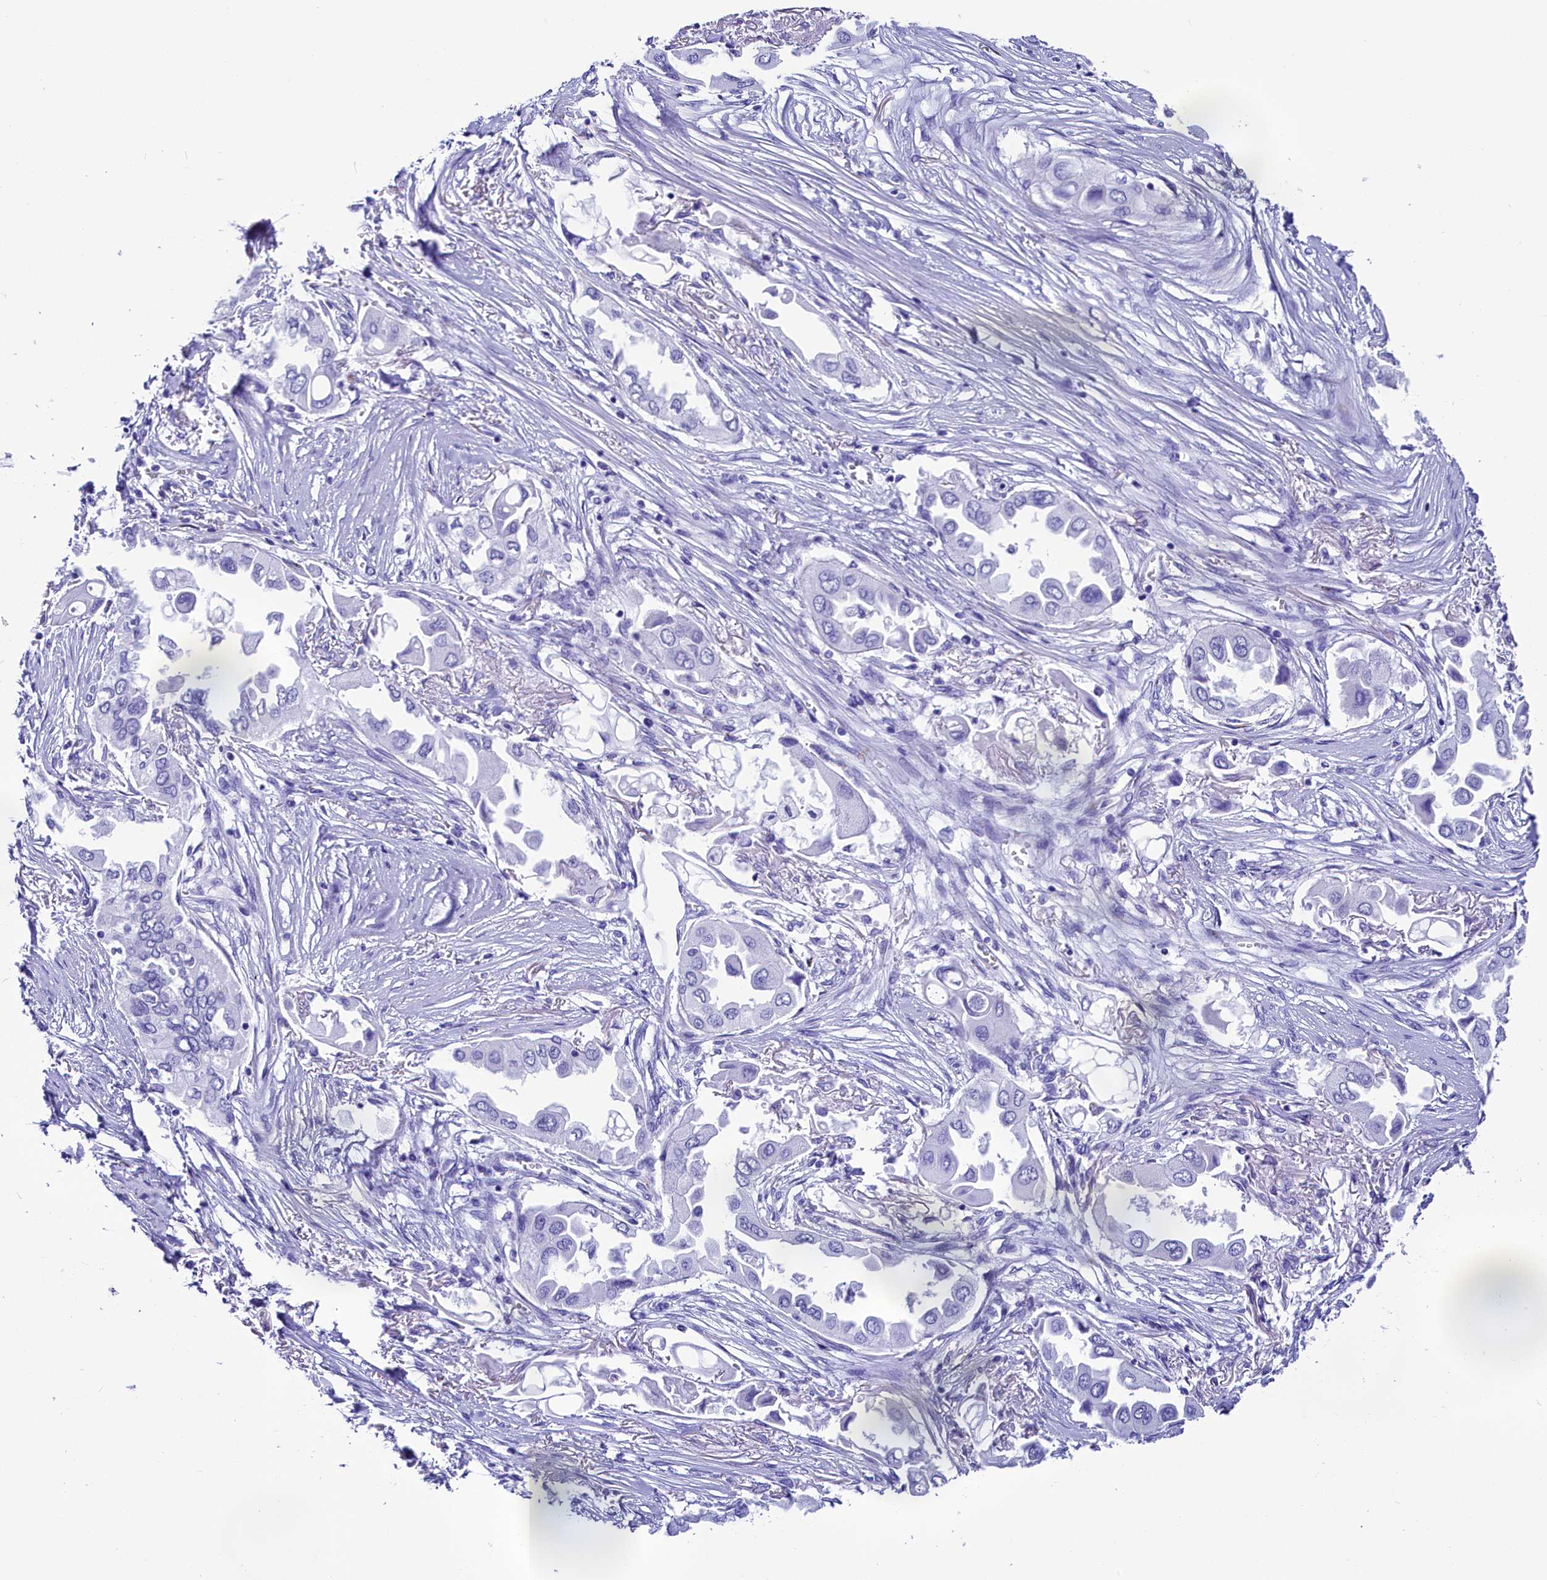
{"staining": {"intensity": "negative", "quantity": "none", "location": "none"}, "tissue": "lung cancer", "cell_type": "Tumor cells", "image_type": "cancer", "snomed": [{"axis": "morphology", "description": "Adenocarcinoma, NOS"}, {"axis": "topography", "description": "Lung"}], "caption": "IHC micrograph of human adenocarcinoma (lung) stained for a protein (brown), which displays no staining in tumor cells.", "gene": "AP3B2", "patient": {"sex": "female", "age": 76}}